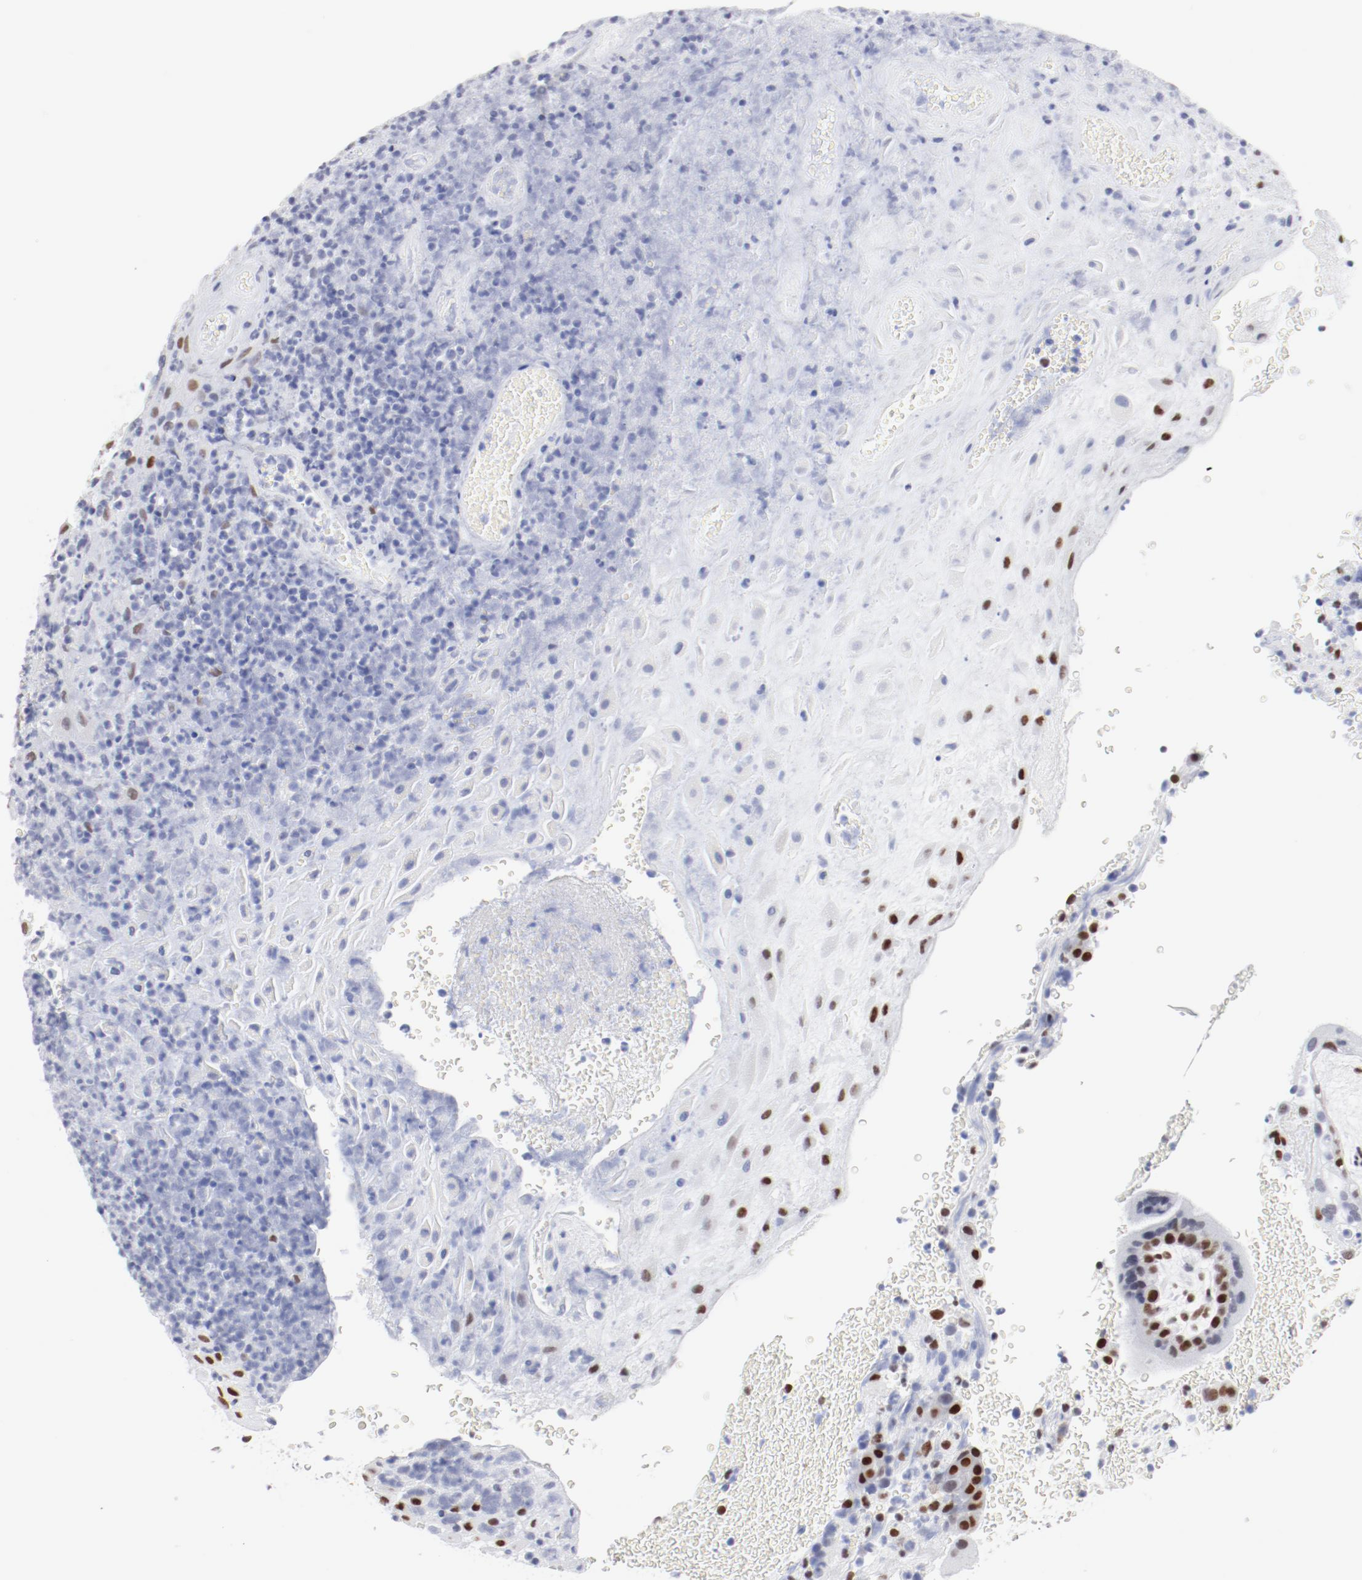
{"staining": {"intensity": "strong", "quantity": ">75%", "location": "nuclear"}, "tissue": "placenta", "cell_type": "Decidual cells", "image_type": "normal", "snomed": [{"axis": "morphology", "description": "Normal tissue, NOS"}, {"axis": "topography", "description": "Placenta"}], "caption": "IHC of normal human placenta displays high levels of strong nuclear positivity in approximately >75% of decidual cells.", "gene": "ATF2", "patient": {"sex": "female", "age": 19}}